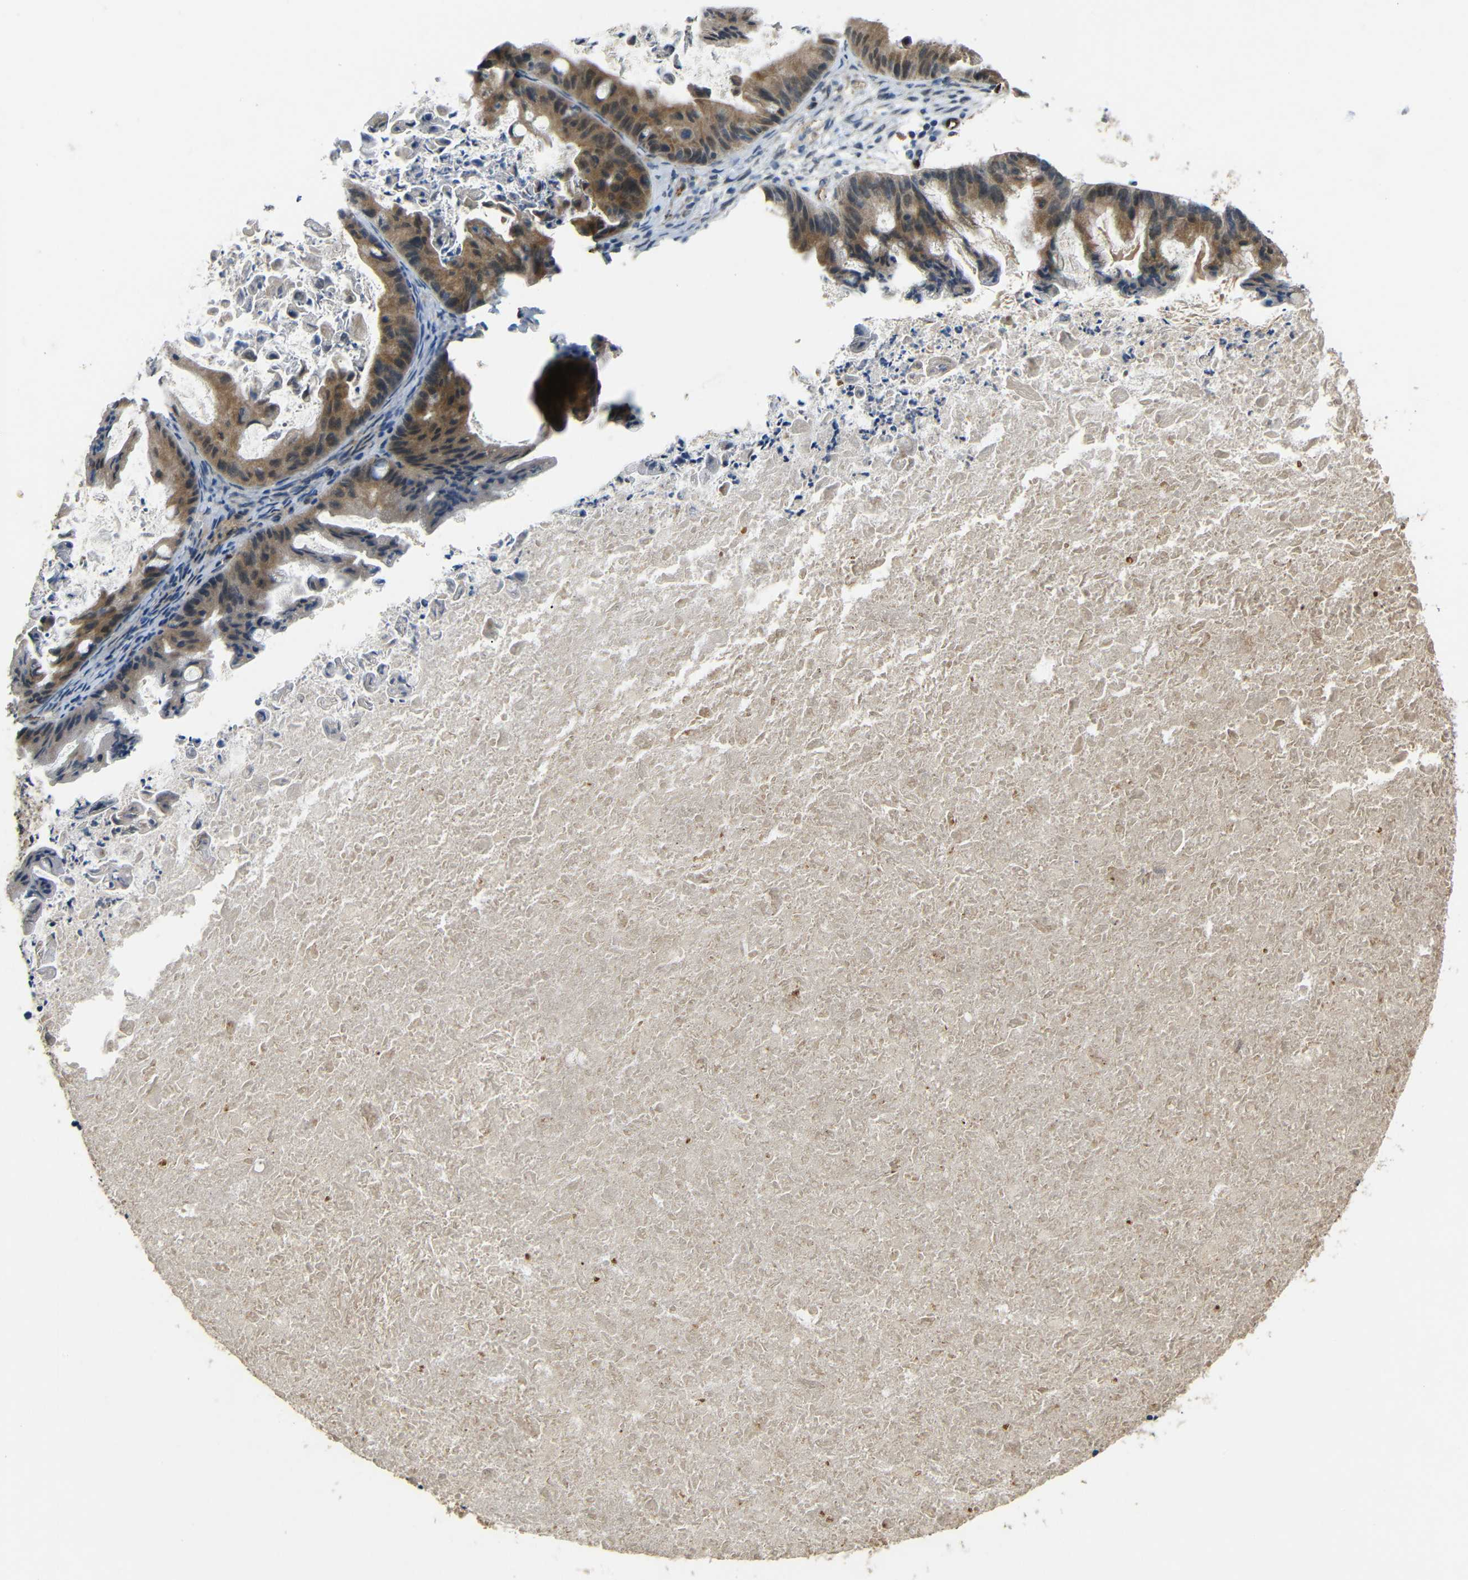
{"staining": {"intensity": "moderate", "quantity": ">75%", "location": "cytoplasmic/membranous"}, "tissue": "ovarian cancer", "cell_type": "Tumor cells", "image_type": "cancer", "snomed": [{"axis": "morphology", "description": "Cystadenocarcinoma, mucinous, NOS"}, {"axis": "topography", "description": "Ovary"}], "caption": "Immunohistochemical staining of ovarian cancer demonstrates medium levels of moderate cytoplasmic/membranous staining in about >75% of tumor cells.", "gene": "ATP7A", "patient": {"sex": "female", "age": 37}}